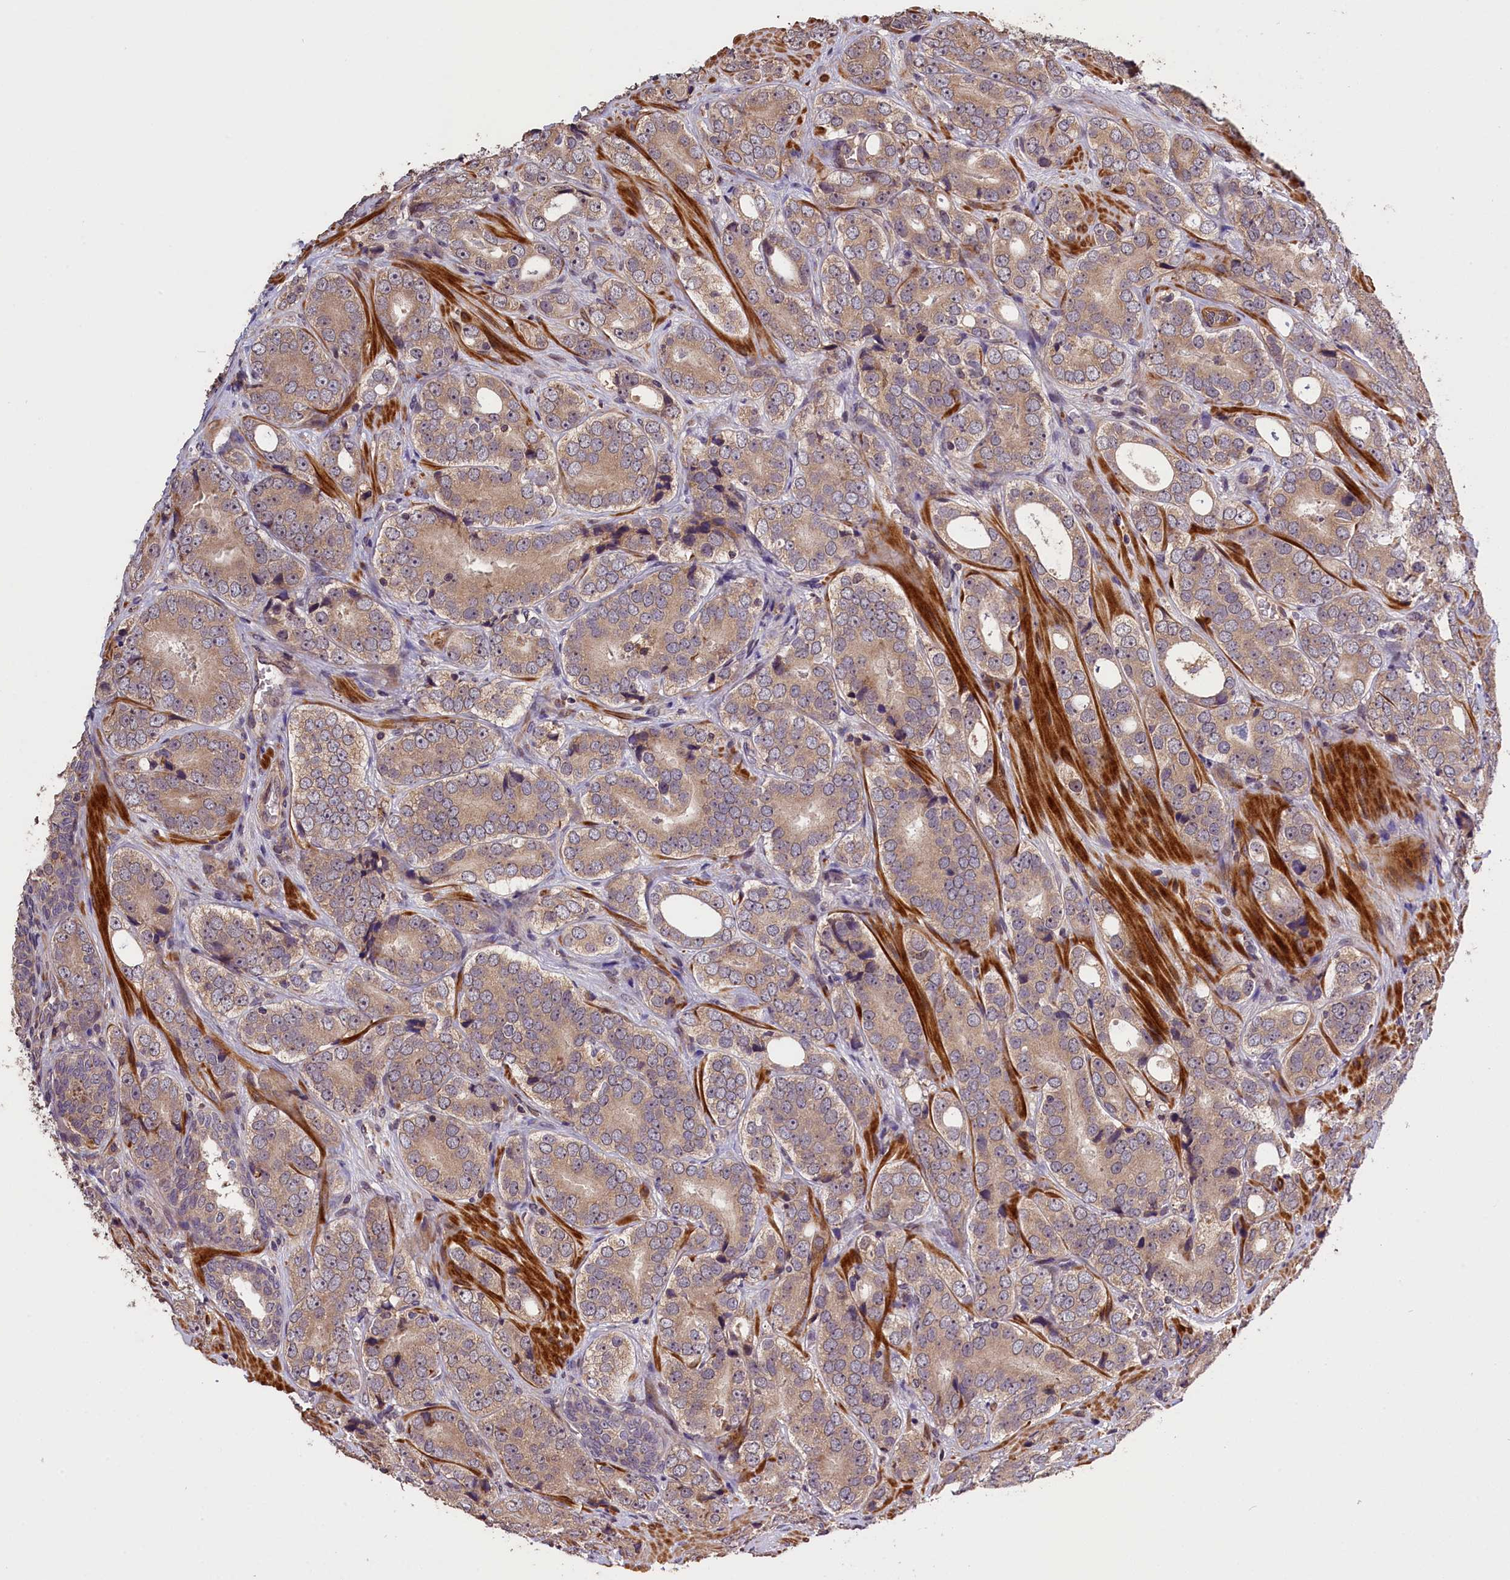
{"staining": {"intensity": "weak", "quantity": ">75%", "location": "cytoplasmic/membranous"}, "tissue": "prostate cancer", "cell_type": "Tumor cells", "image_type": "cancer", "snomed": [{"axis": "morphology", "description": "Adenocarcinoma, High grade"}, {"axis": "topography", "description": "Prostate"}], "caption": "A brown stain highlights weak cytoplasmic/membranous staining of a protein in human prostate cancer (adenocarcinoma (high-grade)) tumor cells.", "gene": "DNAJB9", "patient": {"sex": "male", "age": 56}}